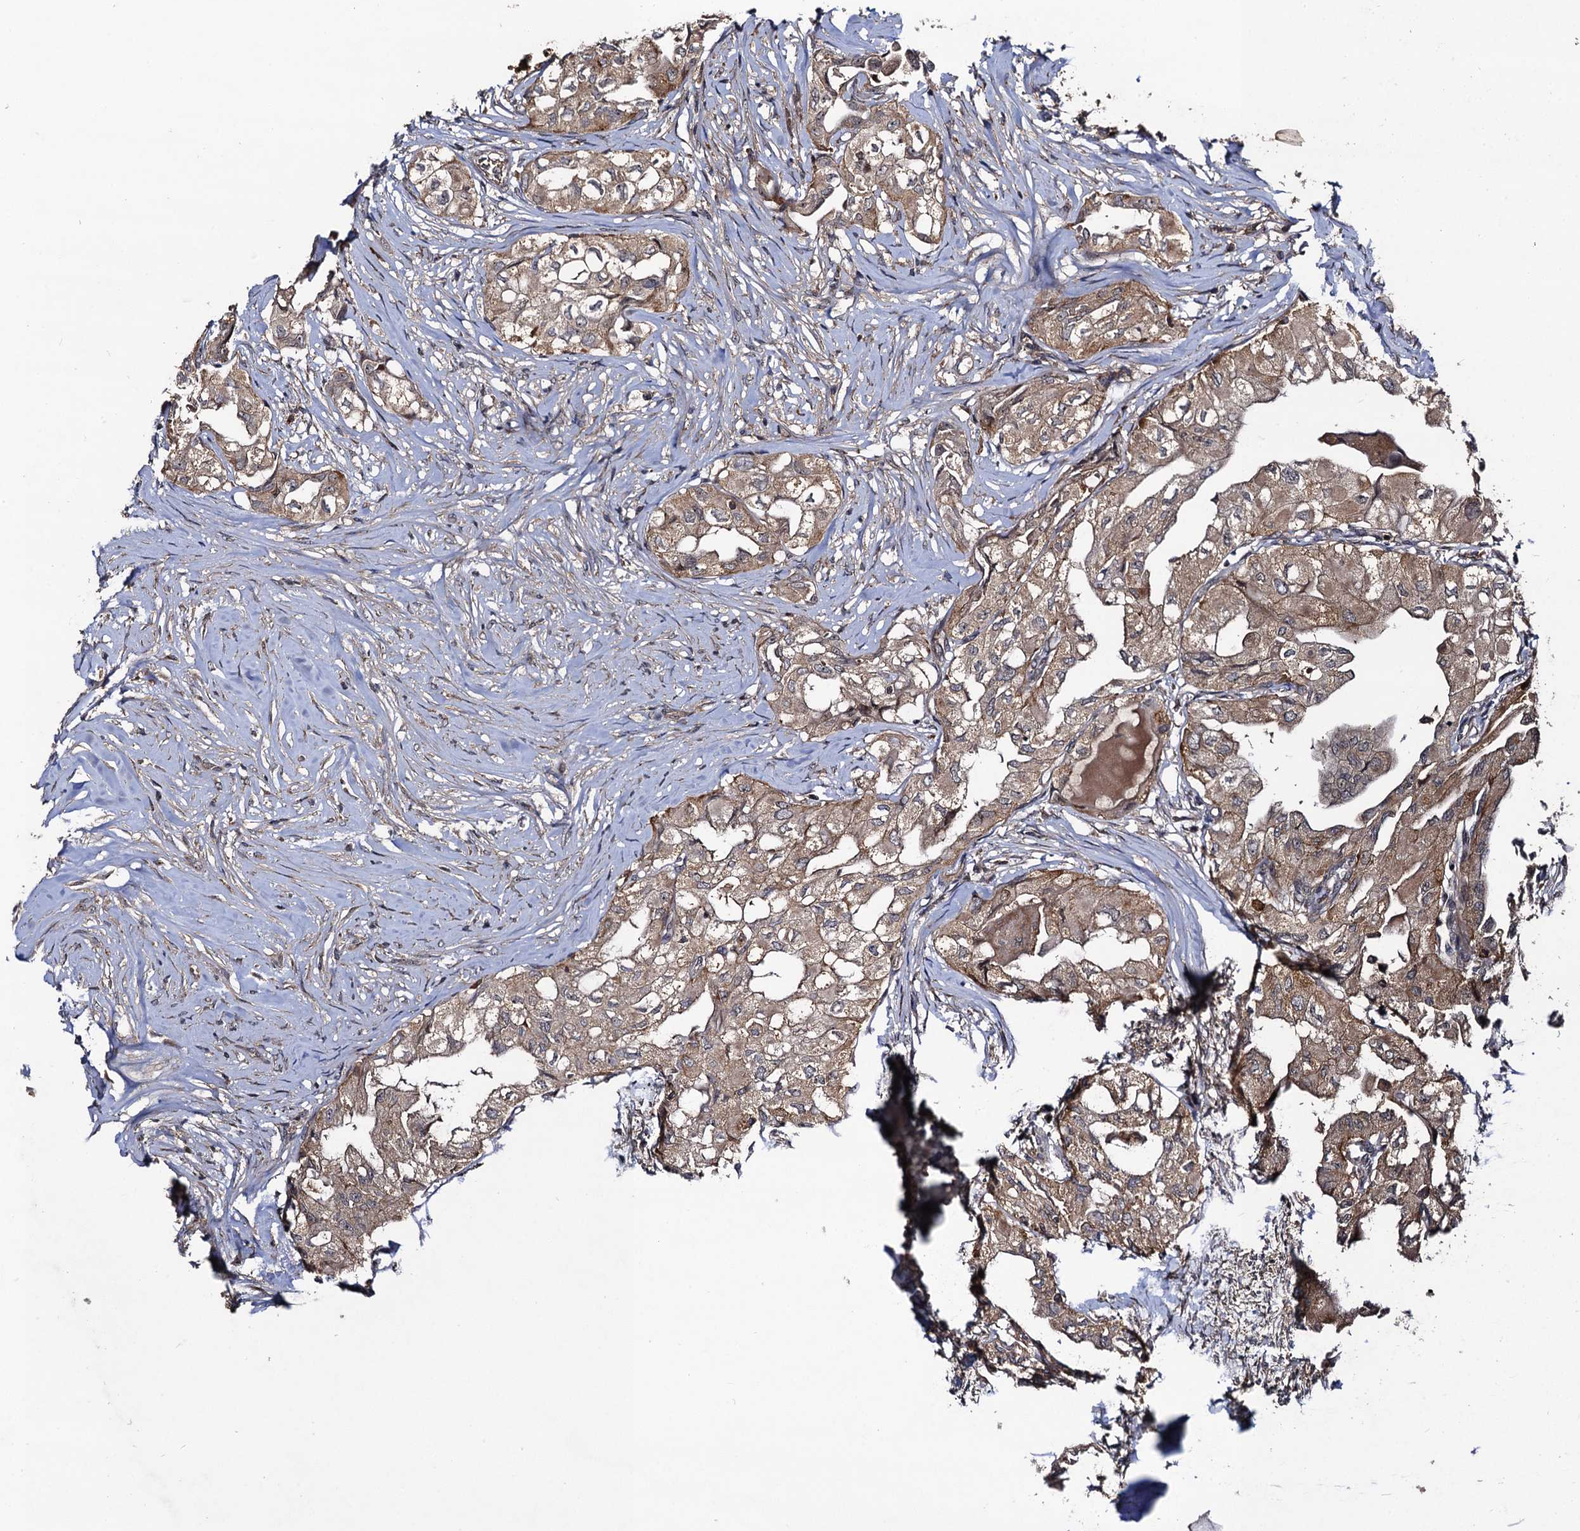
{"staining": {"intensity": "moderate", "quantity": ">75%", "location": "cytoplasmic/membranous"}, "tissue": "thyroid cancer", "cell_type": "Tumor cells", "image_type": "cancer", "snomed": [{"axis": "morphology", "description": "Papillary adenocarcinoma, NOS"}, {"axis": "topography", "description": "Thyroid gland"}], "caption": "A photomicrograph showing moderate cytoplasmic/membranous expression in about >75% of tumor cells in thyroid papillary adenocarcinoma, as visualized by brown immunohistochemical staining.", "gene": "KXD1", "patient": {"sex": "female", "age": 59}}